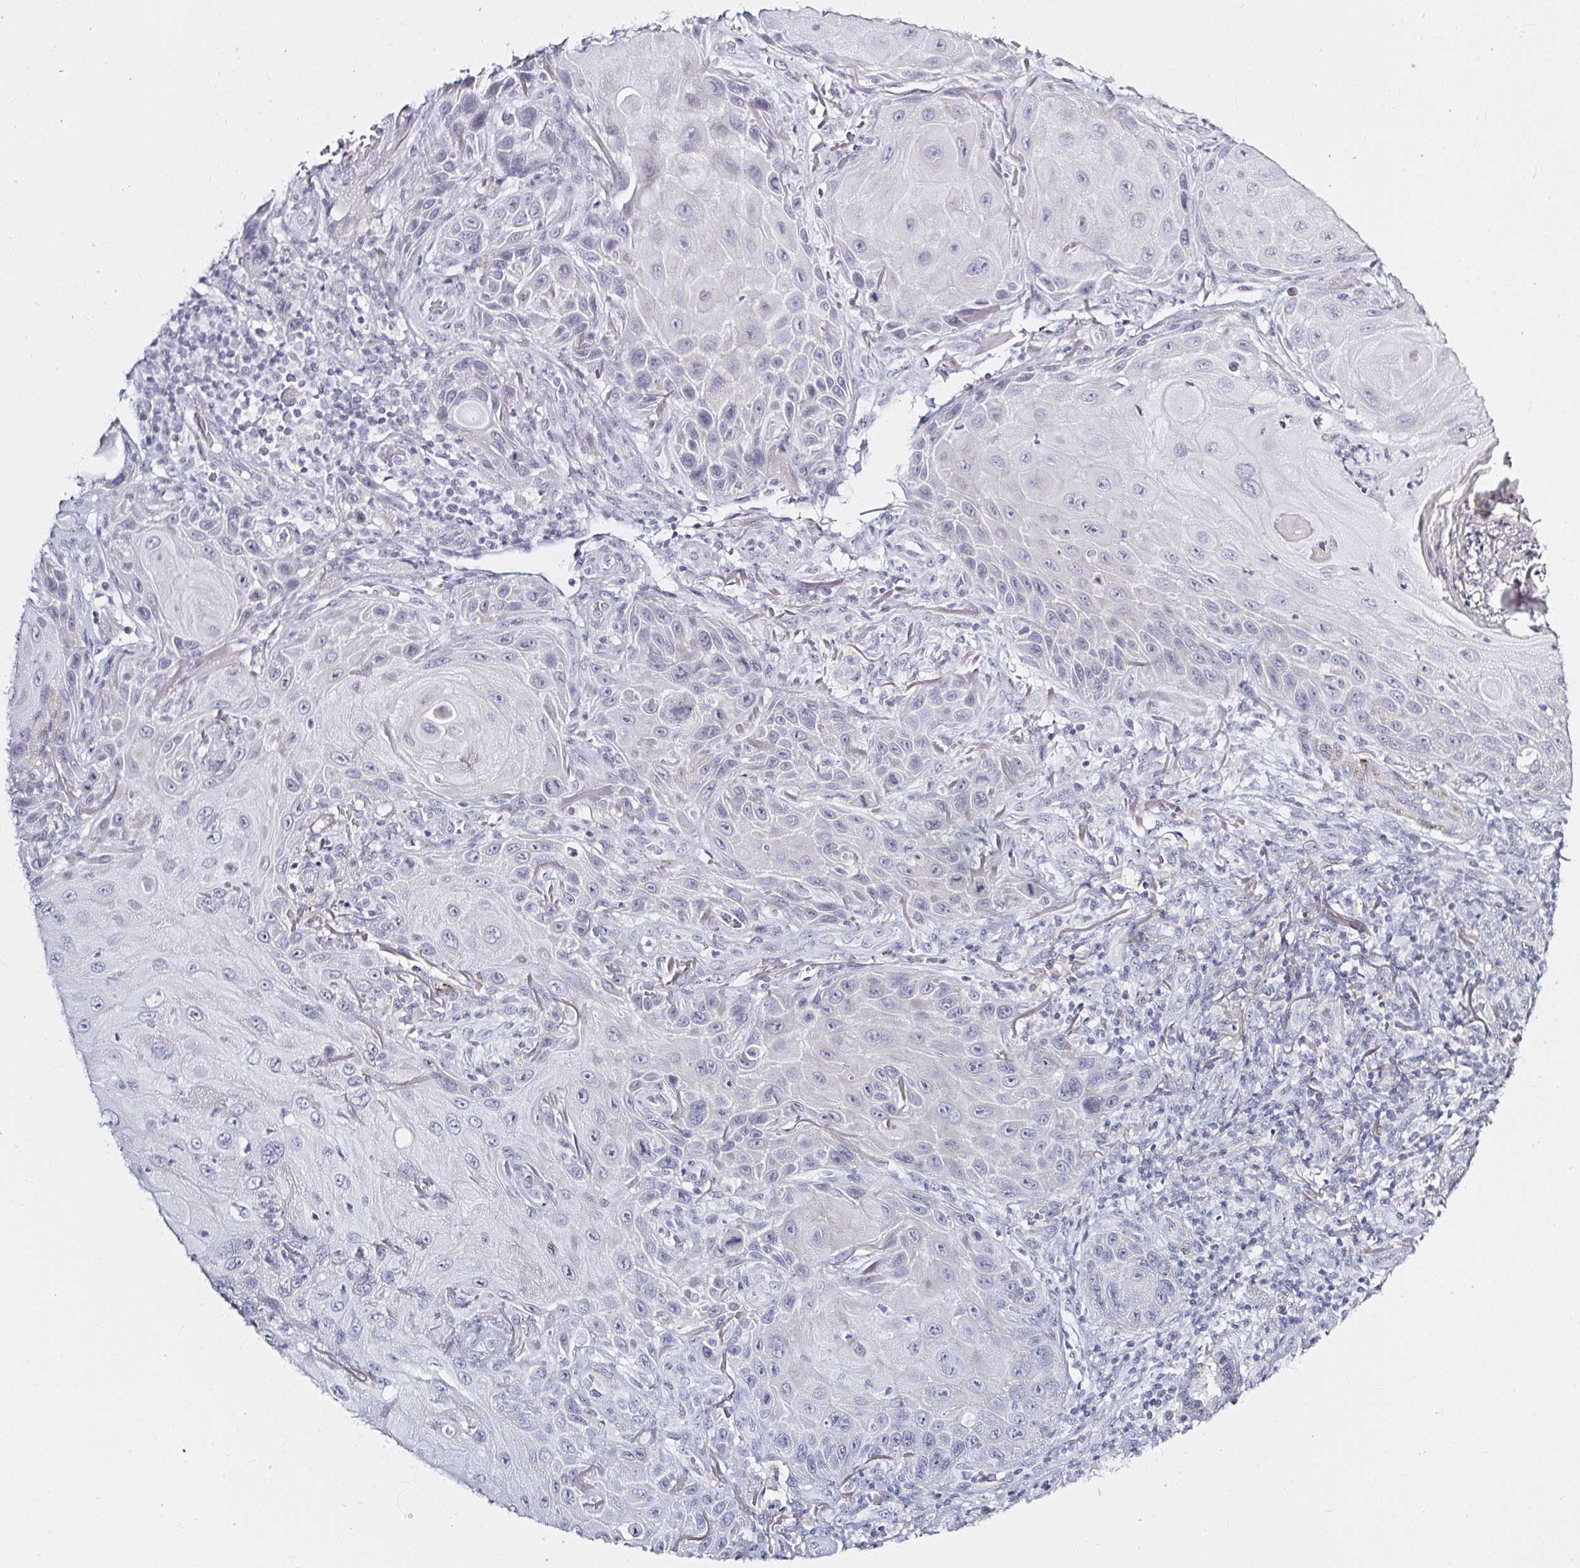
{"staining": {"intensity": "negative", "quantity": "none", "location": "none"}, "tissue": "skin cancer", "cell_type": "Tumor cells", "image_type": "cancer", "snomed": [{"axis": "morphology", "description": "Squamous cell carcinoma, NOS"}, {"axis": "topography", "description": "Skin"}], "caption": "This is a image of immunohistochemistry (IHC) staining of squamous cell carcinoma (skin), which shows no positivity in tumor cells.", "gene": "ACAN", "patient": {"sex": "female", "age": 94}}